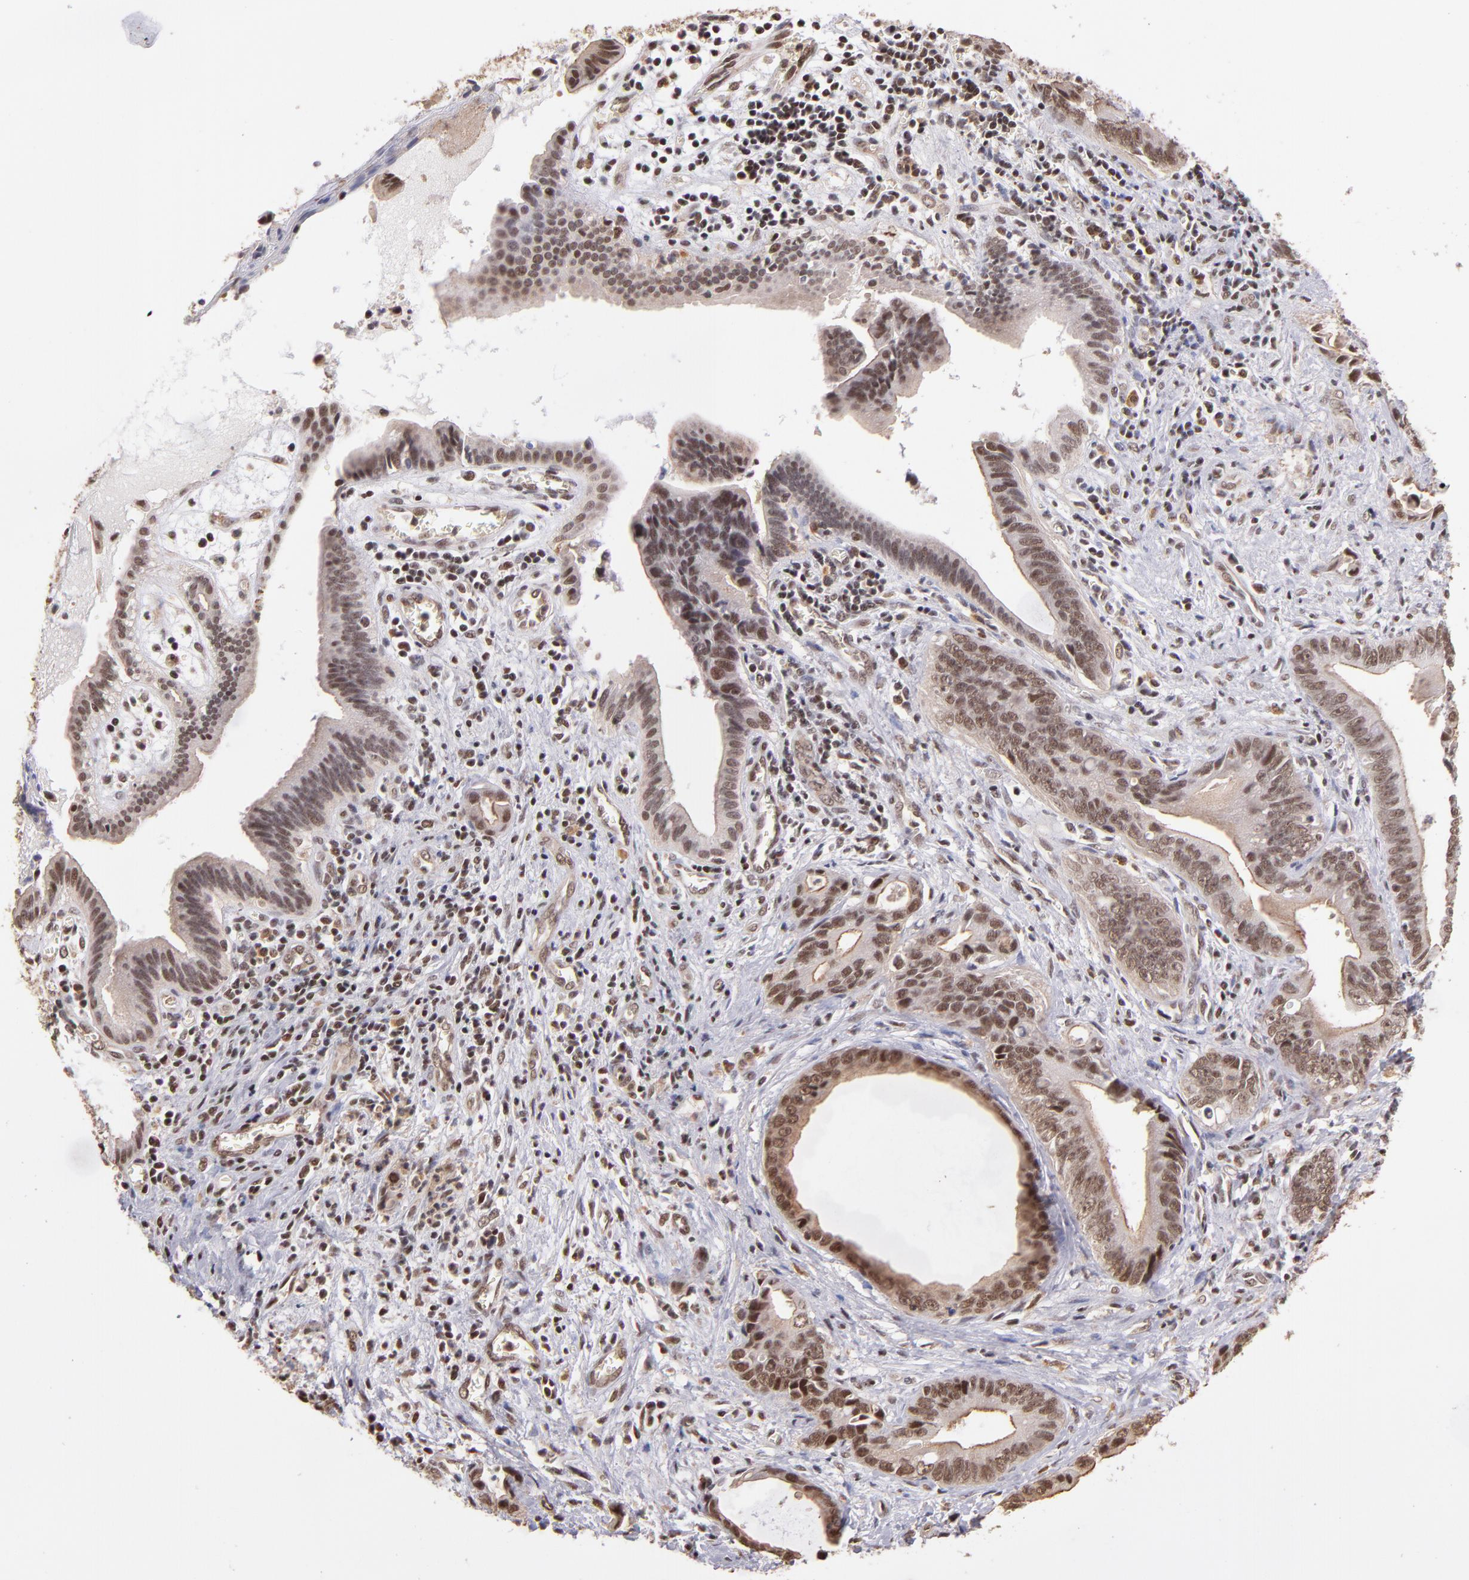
{"staining": {"intensity": "moderate", "quantity": ">75%", "location": "nuclear"}, "tissue": "liver cancer", "cell_type": "Tumor cells", "image_type": "cancer", "snomed": [{"axis": "morphology", "description": "Cholangiocarcinoma"}, {"axis": "topography", "description": "Liver"}], "caption": "IHC (DAB (3,3'-diaminobenzidine)) staining of liver cholangiocarcinoma shows moderate nuclear protein positivity in approximately >75% of tumor cells.", "gene": "TERF2", "patient": {"sex": "female", "age": 55}}